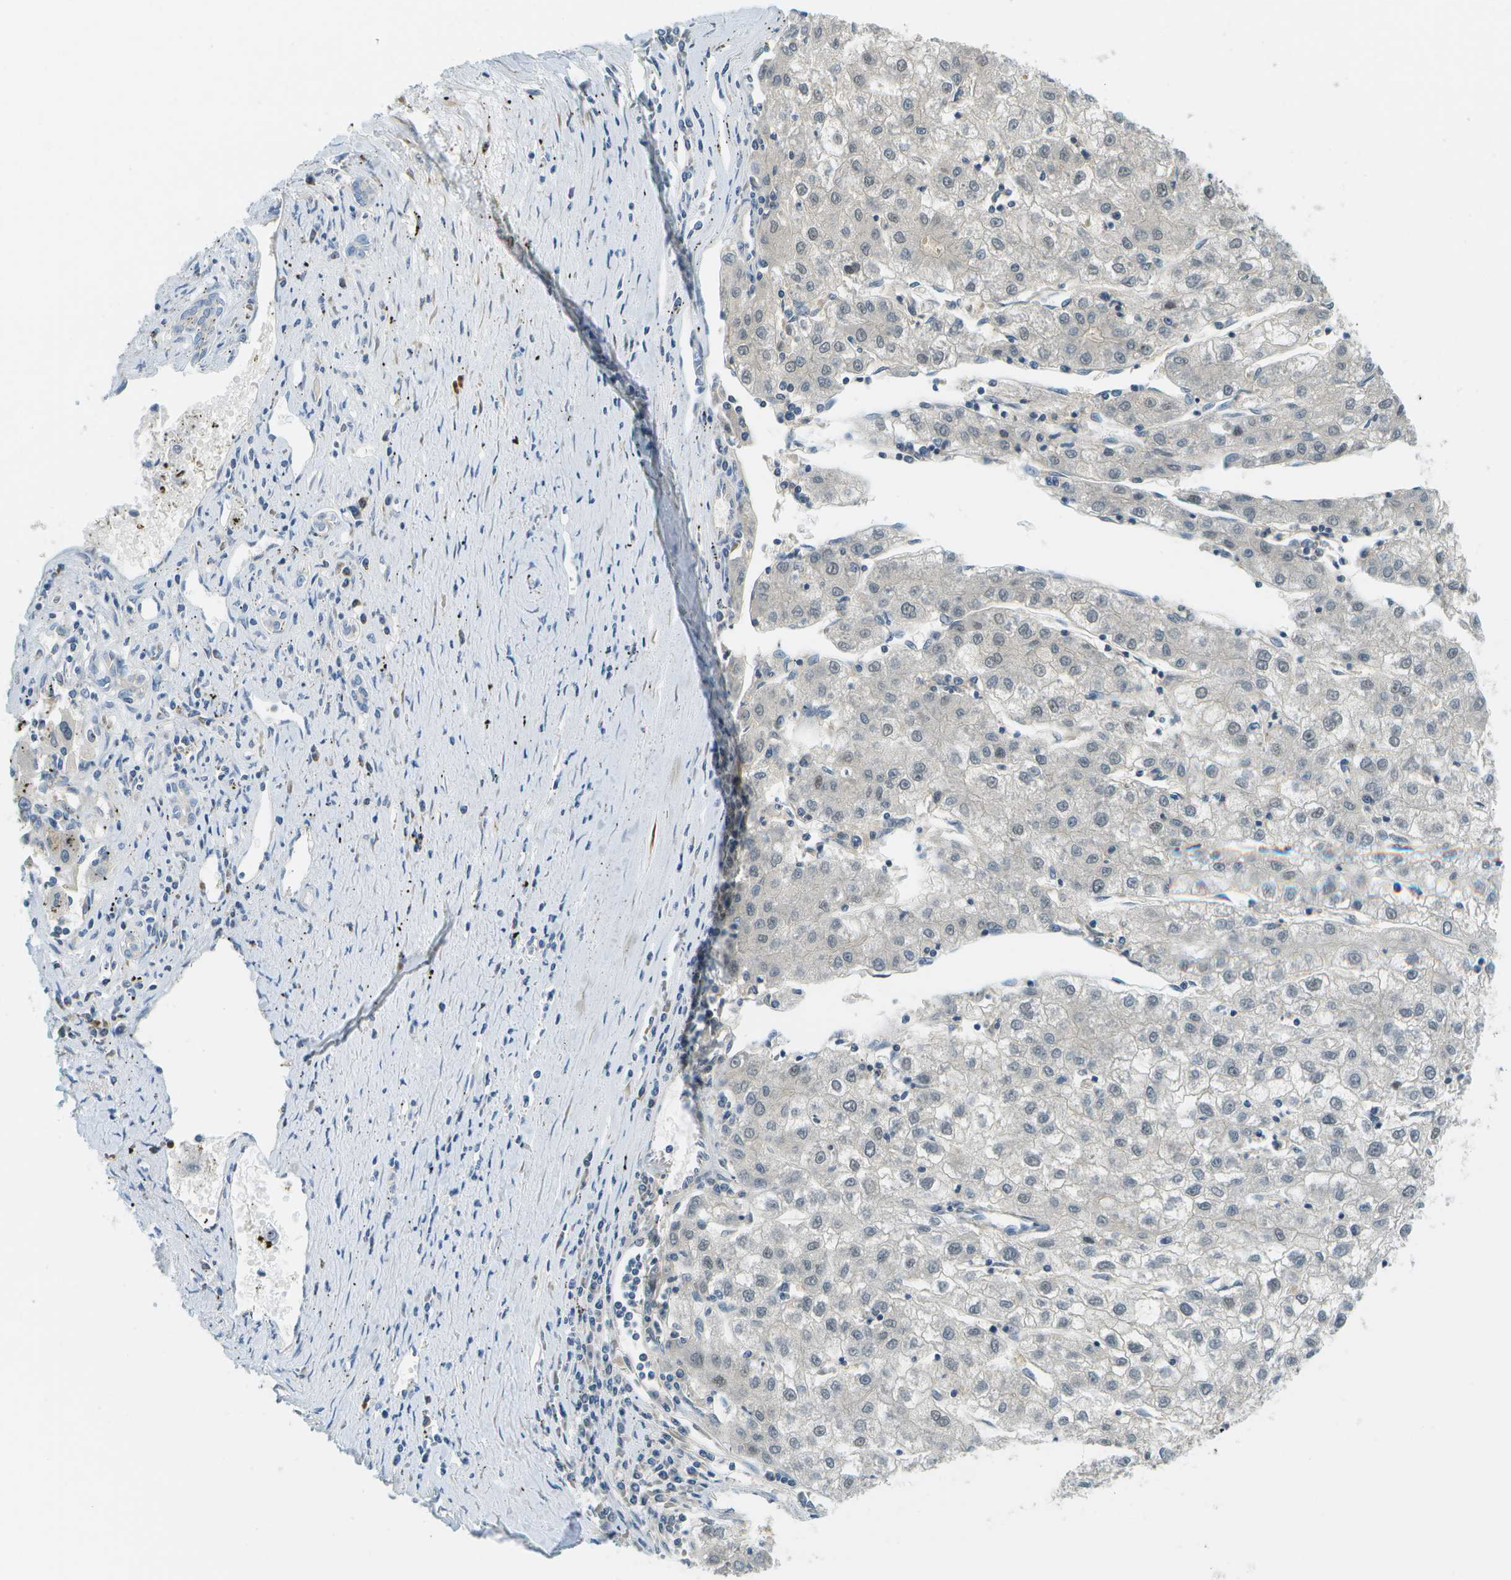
{"staining": {"intensity": "negative", "quantity": "none", "location": "none"}, "tissue": "liver cancer", "cell_type": "Tumor cells", "image_type": "cancer", "snomed": [{"axis": "morphology", "description": "Carcinoma, Hepatocellular, NOS"}, {"axis": "topography", "description": "Liver"}], "caption": "Liver cancer stained for a protein using immunohistochemistry exhibits no staining tumor cells.", "gene": "PTGIS", "patient": {"sex": "male", "age": 72}}